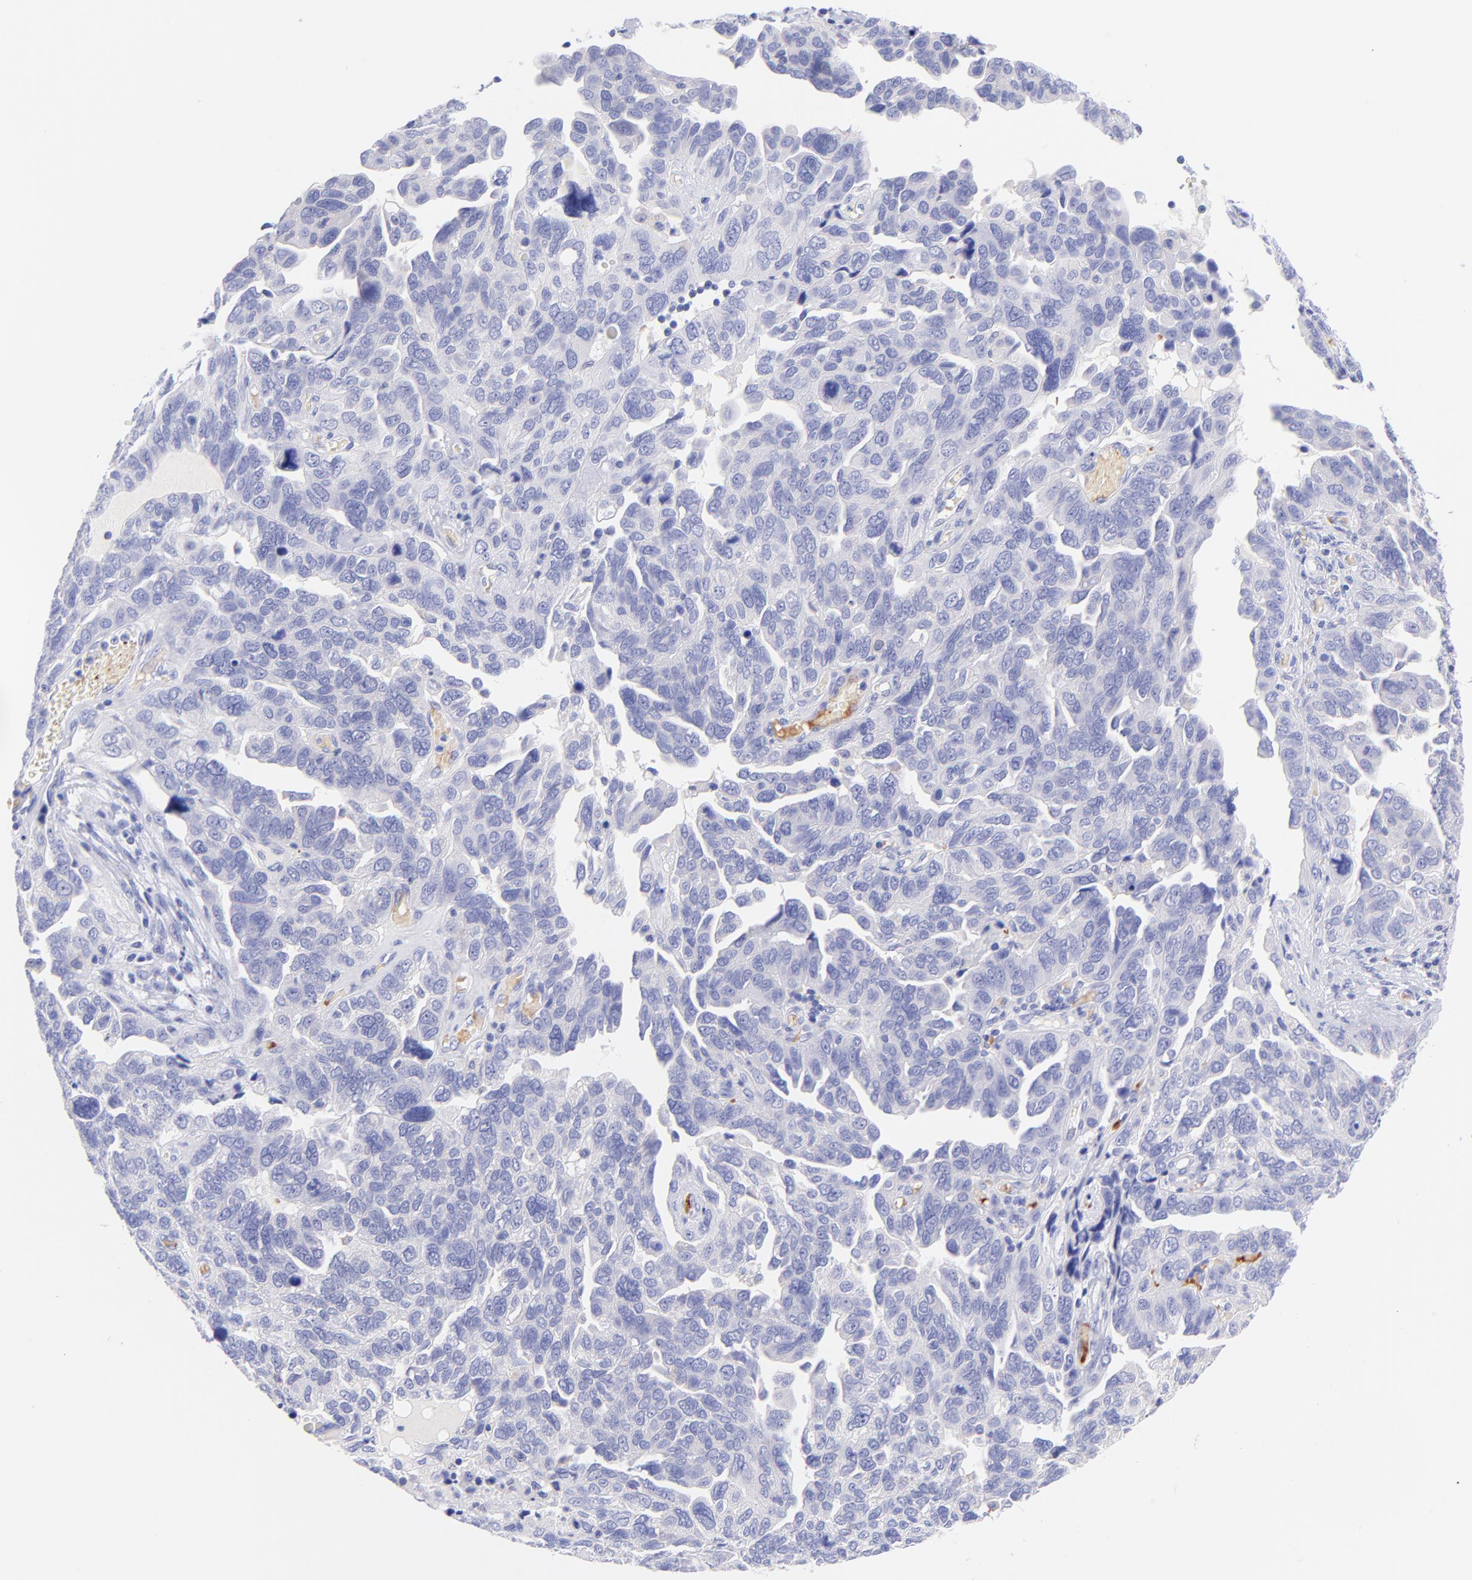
{"staining": {"intensity": "negative", "quantity": "none", "location": "none"}, "tissue": "ovarian cancer", "cell_type": "Tumor cells", "image_type": "cancer", "snomed": [{"axis": "morphology", "description": "Cystadenocarcinoma, serous, NOS"}, {"axis": "topography", "description": "Ovary"}], "caption": "The photomicrograph demonstrates no significant expression in tumor cells of ovarian cancer (serous cystadenocarcinoma).", "gene": "FRMPD3", "patient": {"sex": "female", "age": 64}}